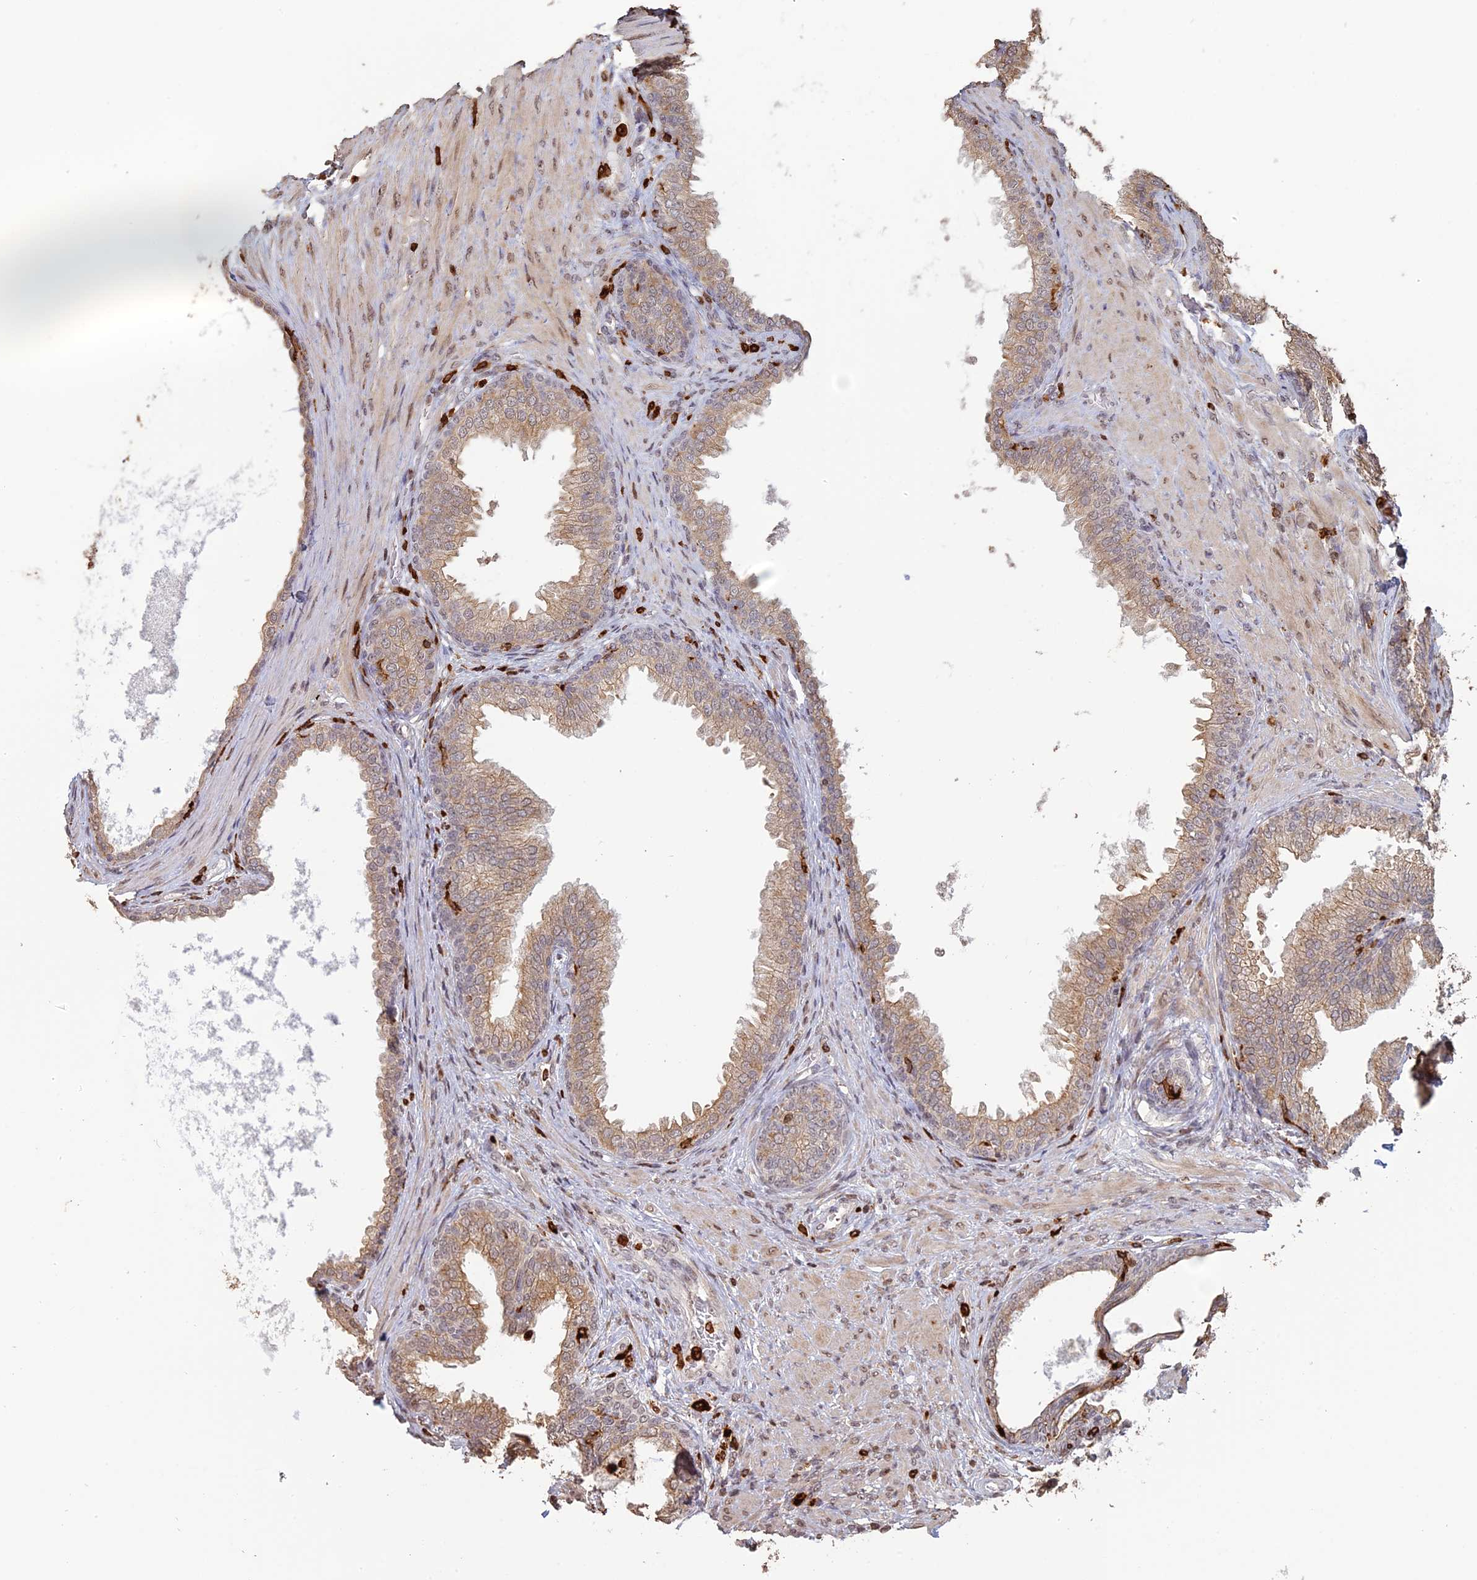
{"staining": {"intensity": "moderate", "quantity": "25%-75%", "location": "cytoplasmic/membranous"}, "tissue": "prostate", "cell_type": "Glandular cells", "image_type": "normal", "snomed": [{"axis": "morphology", "description": "Normal tissue, NOS"}, {"axis": "topography", "description": "Prostate"}], "caption": "Brown immunohistochemical staining in normal prostate exhibits moderate cytoplasmic/membranous positivity in approximately 25%-75% of glandular cells. Using DAB (3,3'-diaminobenzidine) (brown) and hematoxylin (blue) stains, captured at high magnification using brightfield microscopy.", "gene": "APOBR", "patient": {"sex": "male", "age": 76}}